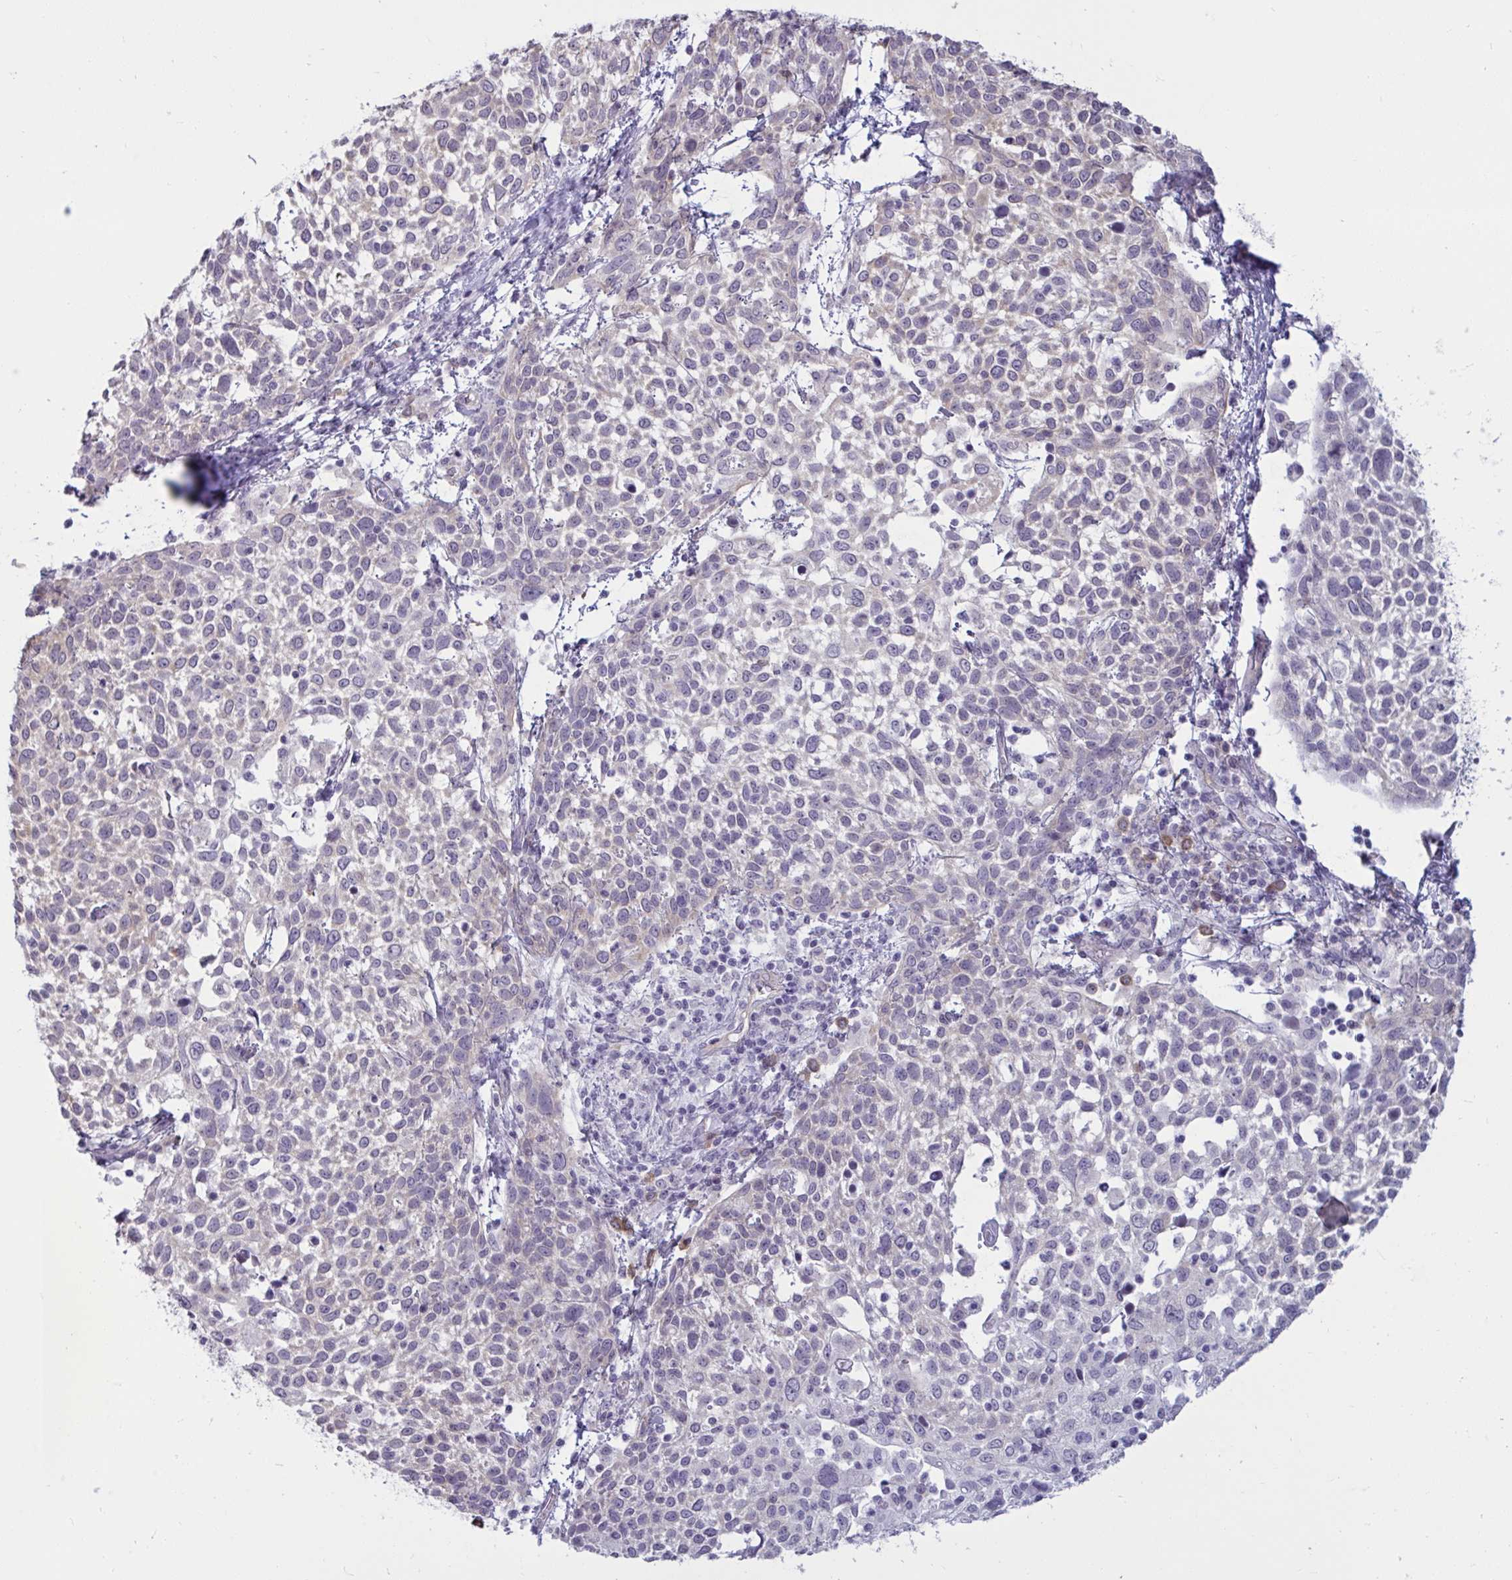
{"staining": {"intensity": "negative", "quantity": "none", "location": "none"}, "tissue": "cervical cancer", "cell_type": "Tumor cells", "image_type": "cancer", "snomed": [{"axis": "morphology", "description": "Squamous cell carcinoma, NOS"}, {"axis": "topography", "description": "Cervix"}], "caption": "The immunohistochemistry (IHC) image has no significant expression in tumor cells of squamous cell carcinoma (cervical) tissue.", "gene": "TBC1D4", "patient": {"sex": "female", "age": 61}}